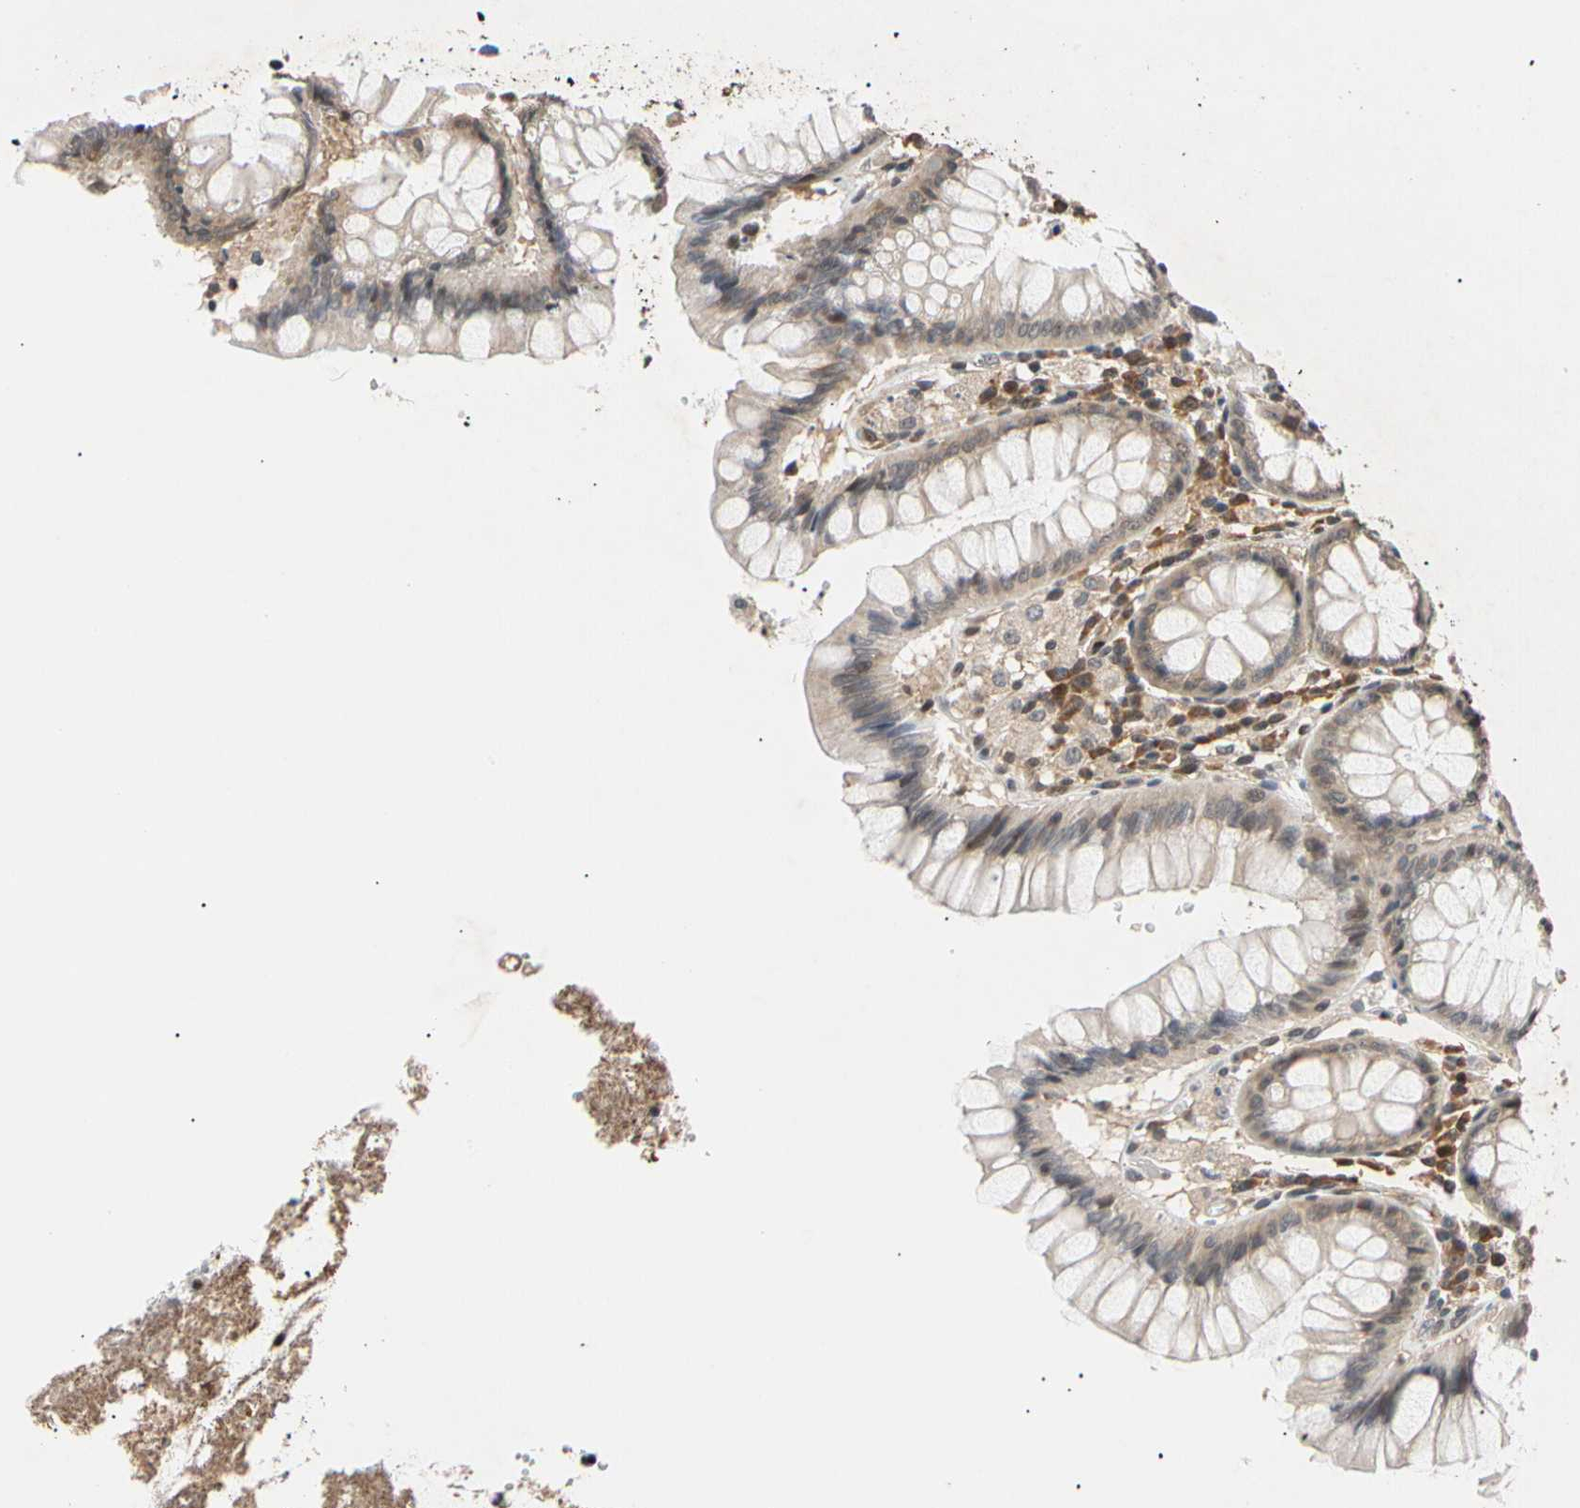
{"staining": {"intensity": "moderate", "quantity": ">75%", "location": "nuclear"}, "tissue": "colon", "cell_type": "Endothelial cells", "image_type": "normal", "snomed": [{"axis": "morphology", "description": "Normal tissue, NOS"}, {"axis": "topography", "description": "Colon"}], "caption": "A photomicrograph of human colon stained for a protein displays moderate nuclear brown staining in endothelial cells.", "gene": "EIF1AX", "patient": {"sex": "female", "age": 46}}